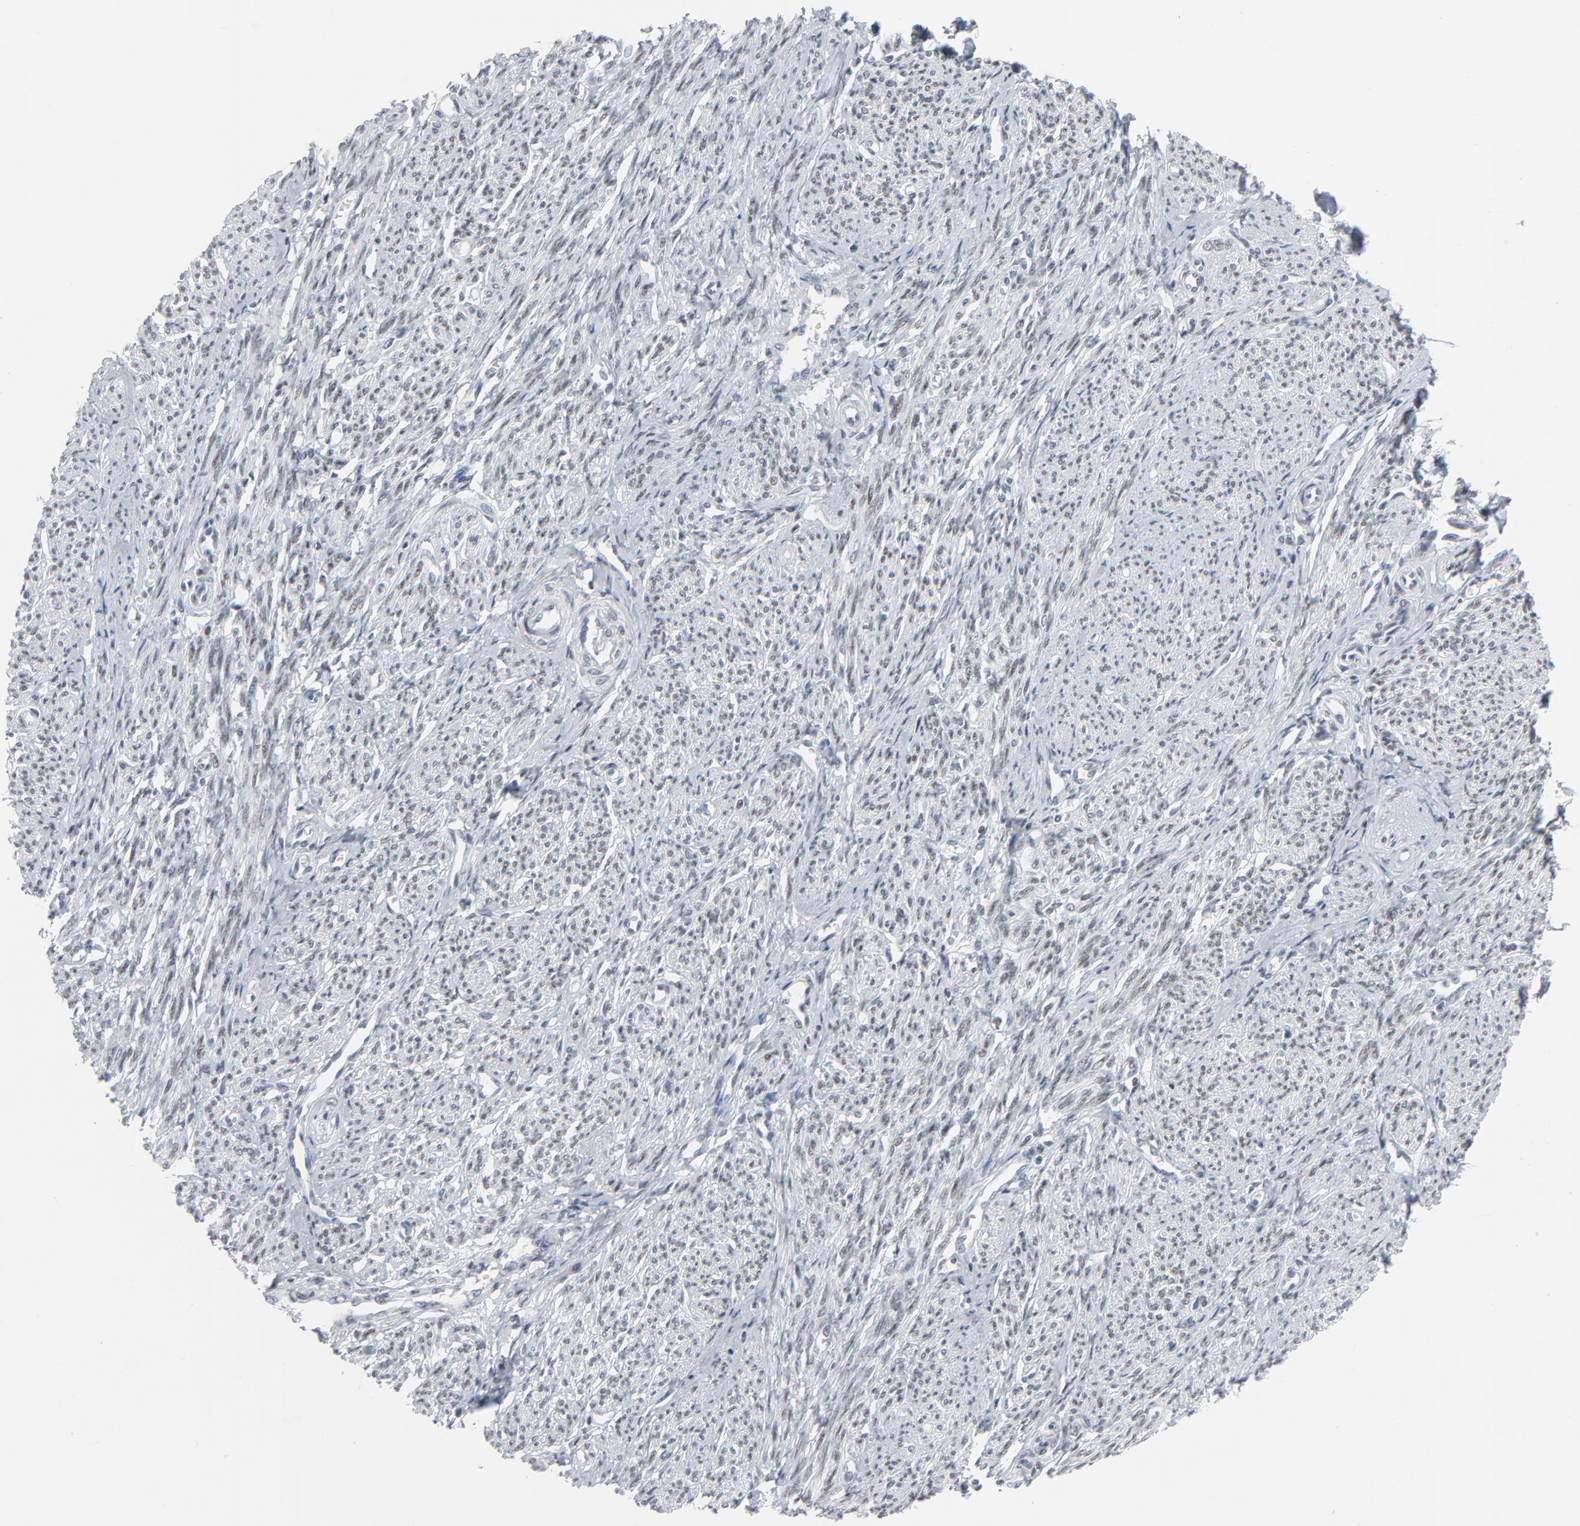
{"staining": {"intensity": "weak", "quantity": "25%-75%", "location": "nuclear"}, "tissue": "smooth muscle", "cell_type": "Smooth muscle cells", "image_type": "normal", "snomed": [{"axis": "morphology", "description": "Normal tissue, NOS"}, {"axis": "topography", "description": "Smooth muscle"}], "caption": "The histopathology image demonstrates immunohistochemical staining of normal smooth muscle. There is weak nuclear staining is present in about 25%-75% of smooth muscle cells.", "gene": "SIRT1", "patient": {"sex": "female", "age": 65}}